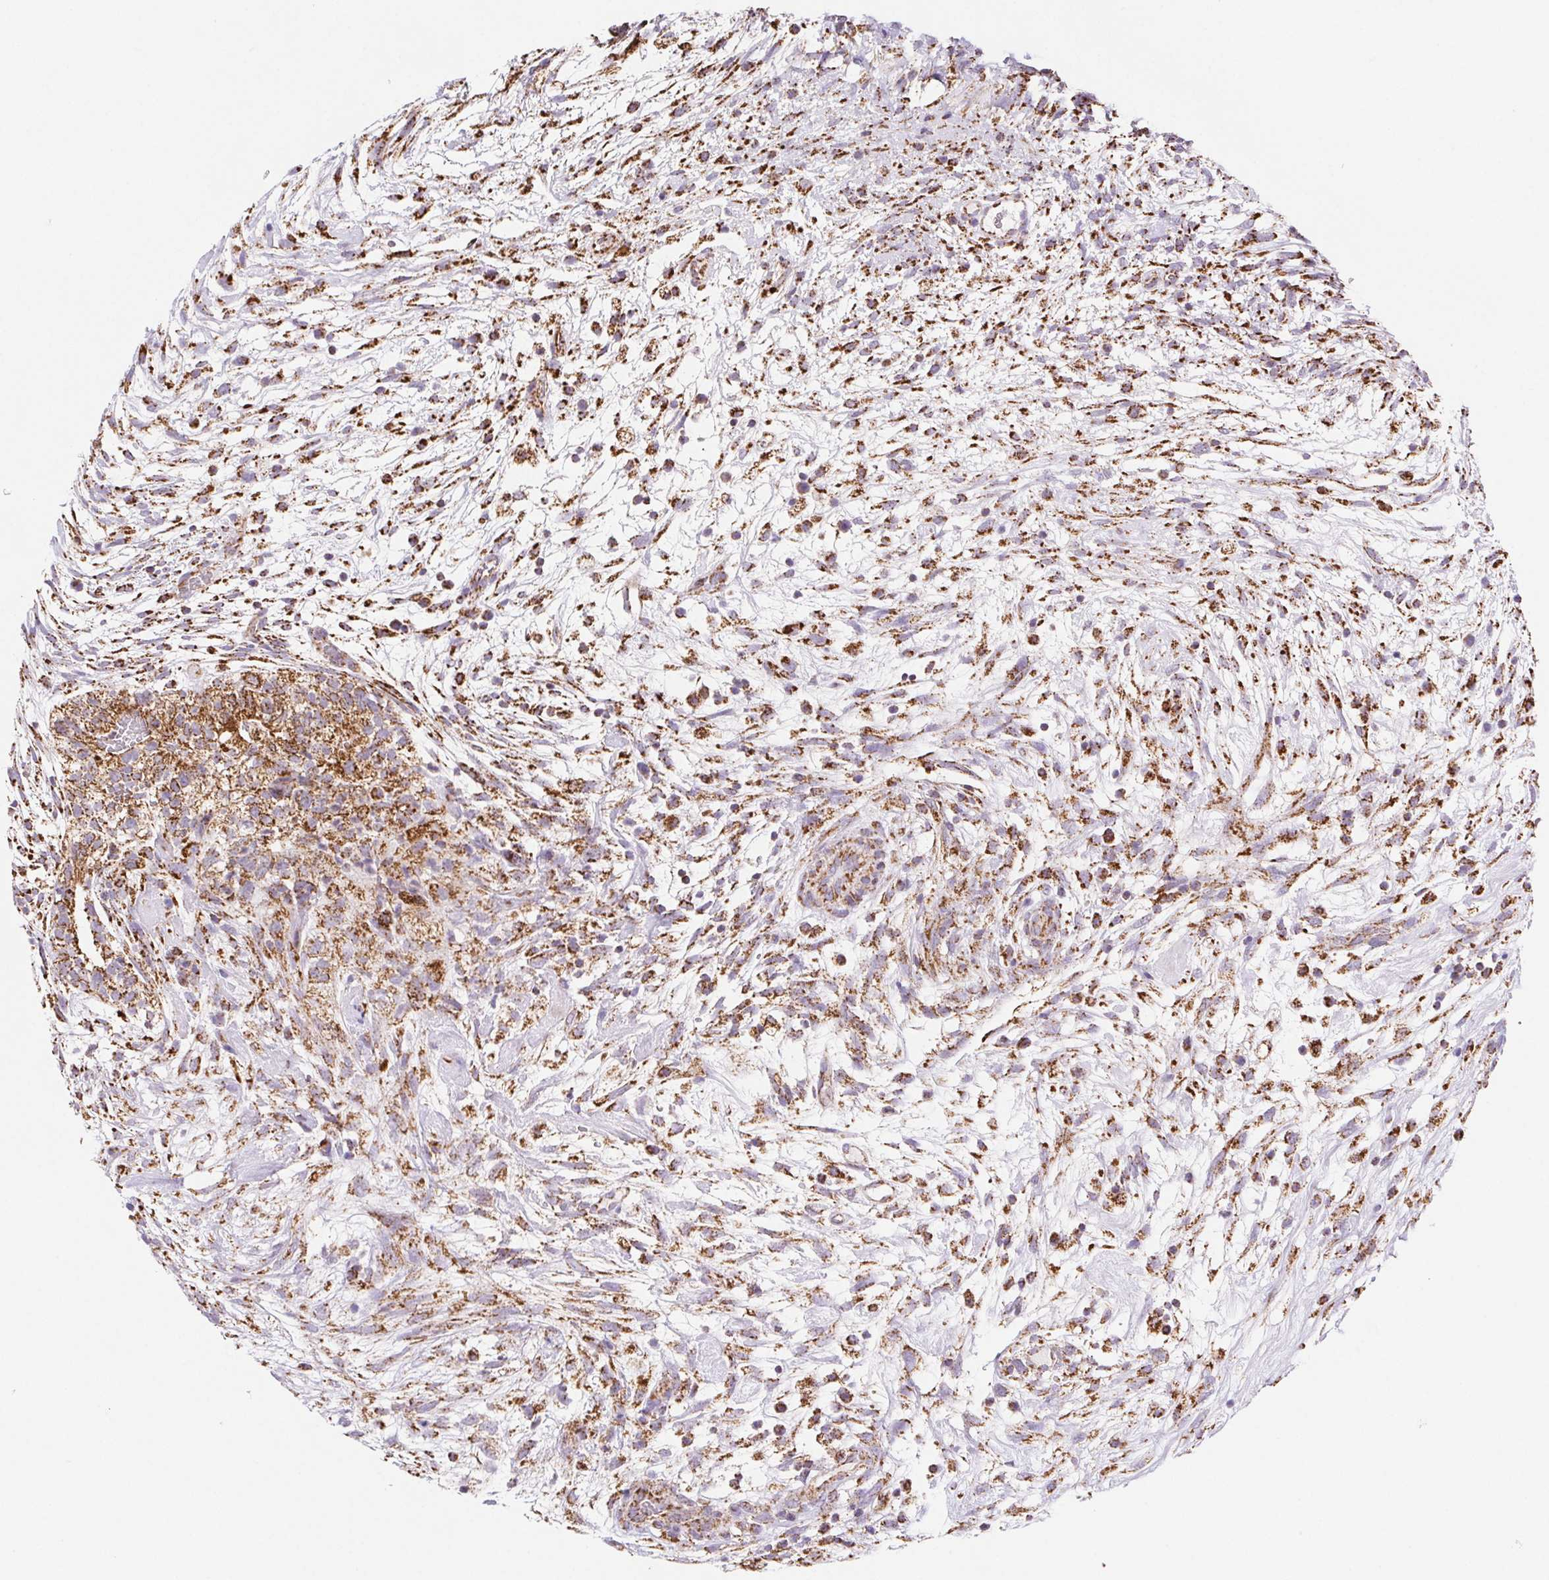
{"staining": {"intensity": "moderate", "quantity": ">75%", "location": "cytoplasmic/membranous"}, "tissue": "testis cancer", "cell_type": "Tumor cells", "image_type": "cancer", "snomed": [{"axis": "morphology", "description": "Carcinoma, Embryonal, NOS"}, {"axis": "topography", "description": "Testis"}], "caption": "Protein analysis of embryonal carcinoma (testis) tissue reveals moderate cytoplasmic/membranous staining in approximately >75% of tumor cells. Immunohistochemistry stains the protein in brown and the nuclei are stained blue.", "gene": "NIPSNAP2", "patient": {"sex": "male", "age": 32}}